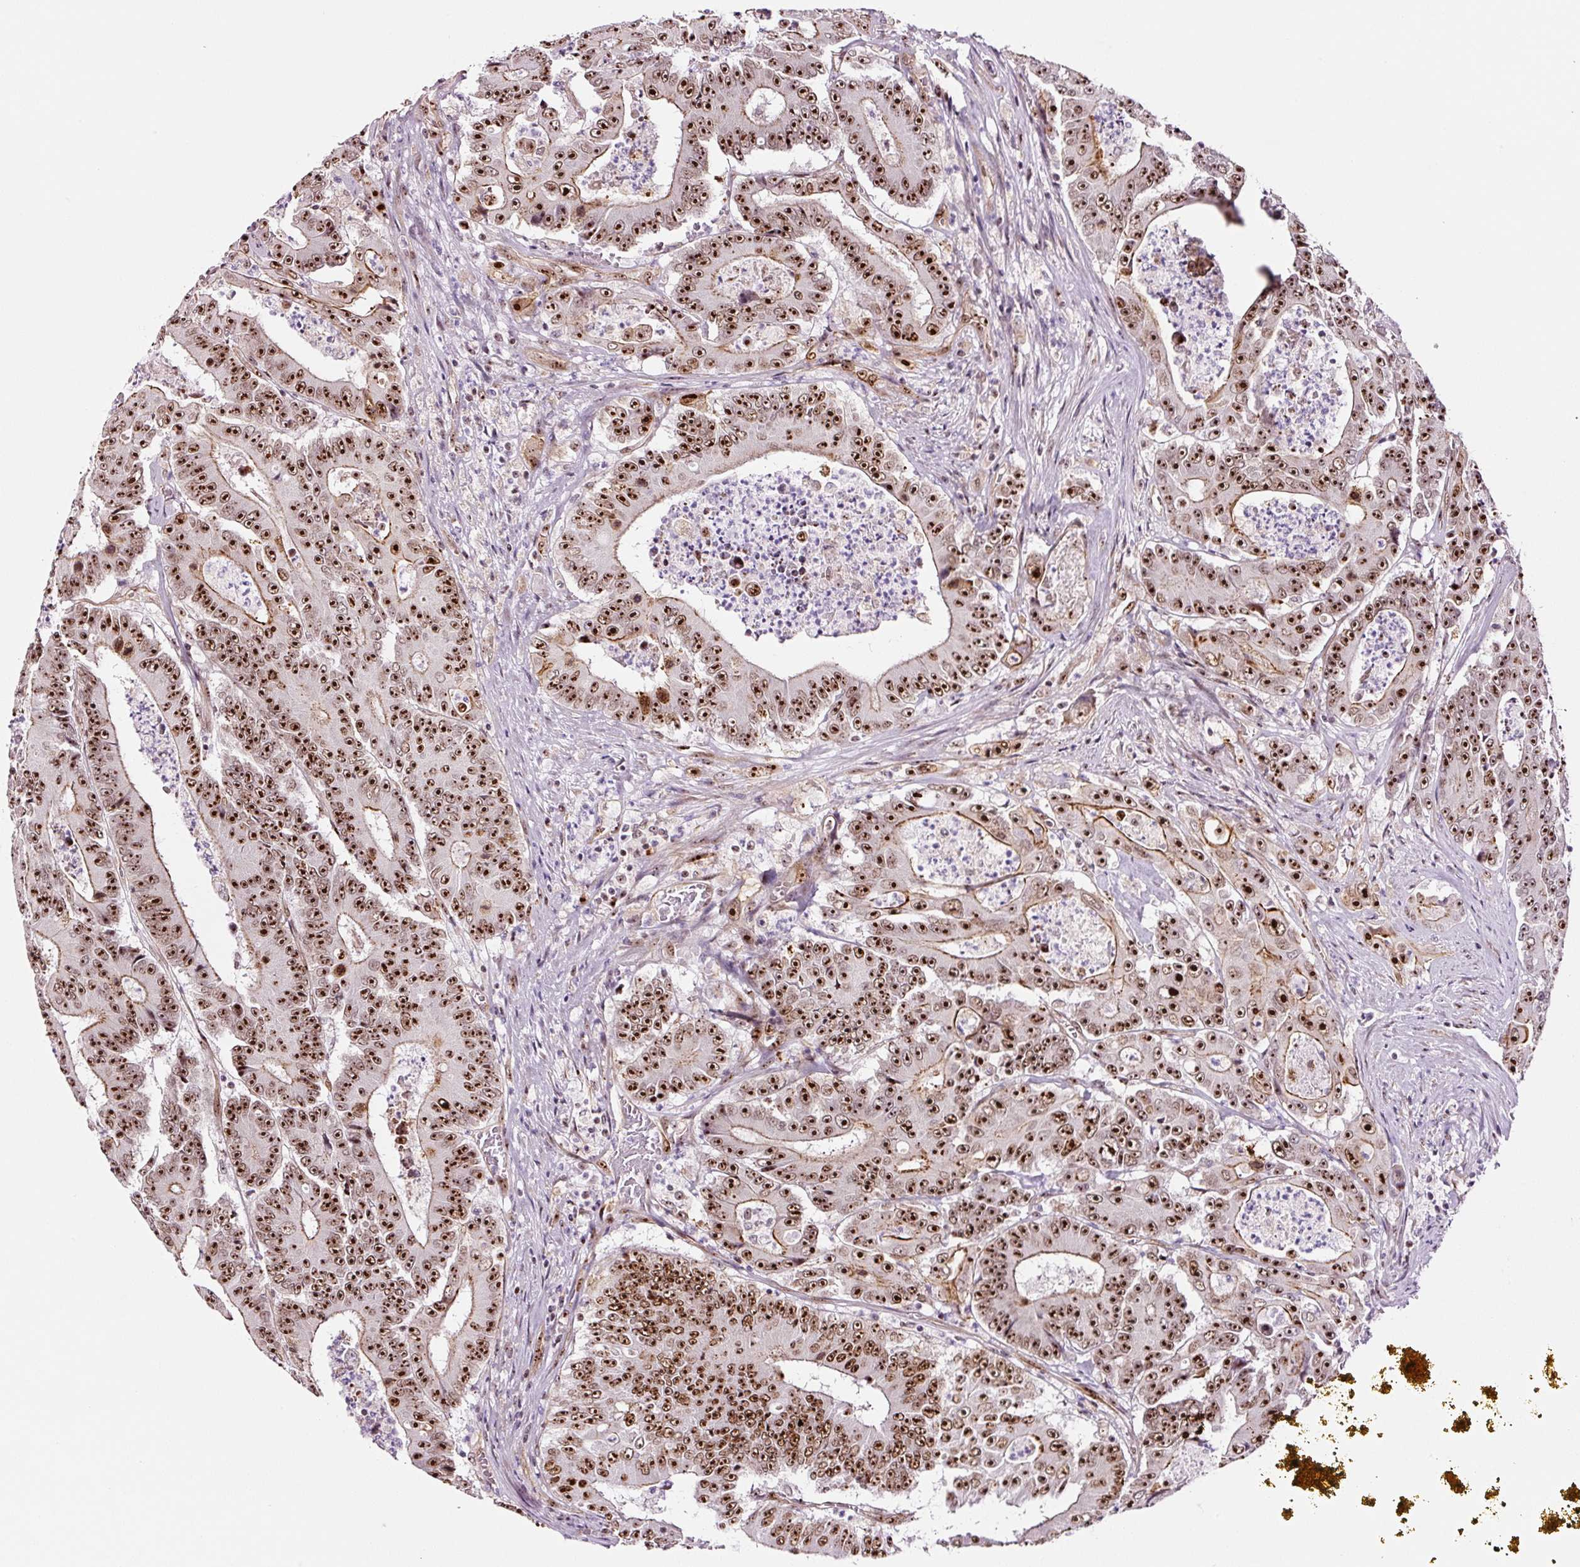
{"staining": {"intensity": "strong", "quantity": ">75%", "location": "cytoplasmic/membranous,nuclear"}, "tissue": "colorectal cancer", "cell_type": "Tumor cells", "image_type": "cancer", "snomed": [{"axis": "morphology", "description": "Adenocarcinoma, NOS"}, {"axis": "topography", "description": "Colon"}], "caption": "Brown immunohistochemical staining in colorectal cancer (adenocarcinoma) displays strong cytoplasmic/membranous and nuclear staining in approximately >75% of tumor cells.", "gene": "GNL3", "patient": {"sex": "male", "age": 83}}